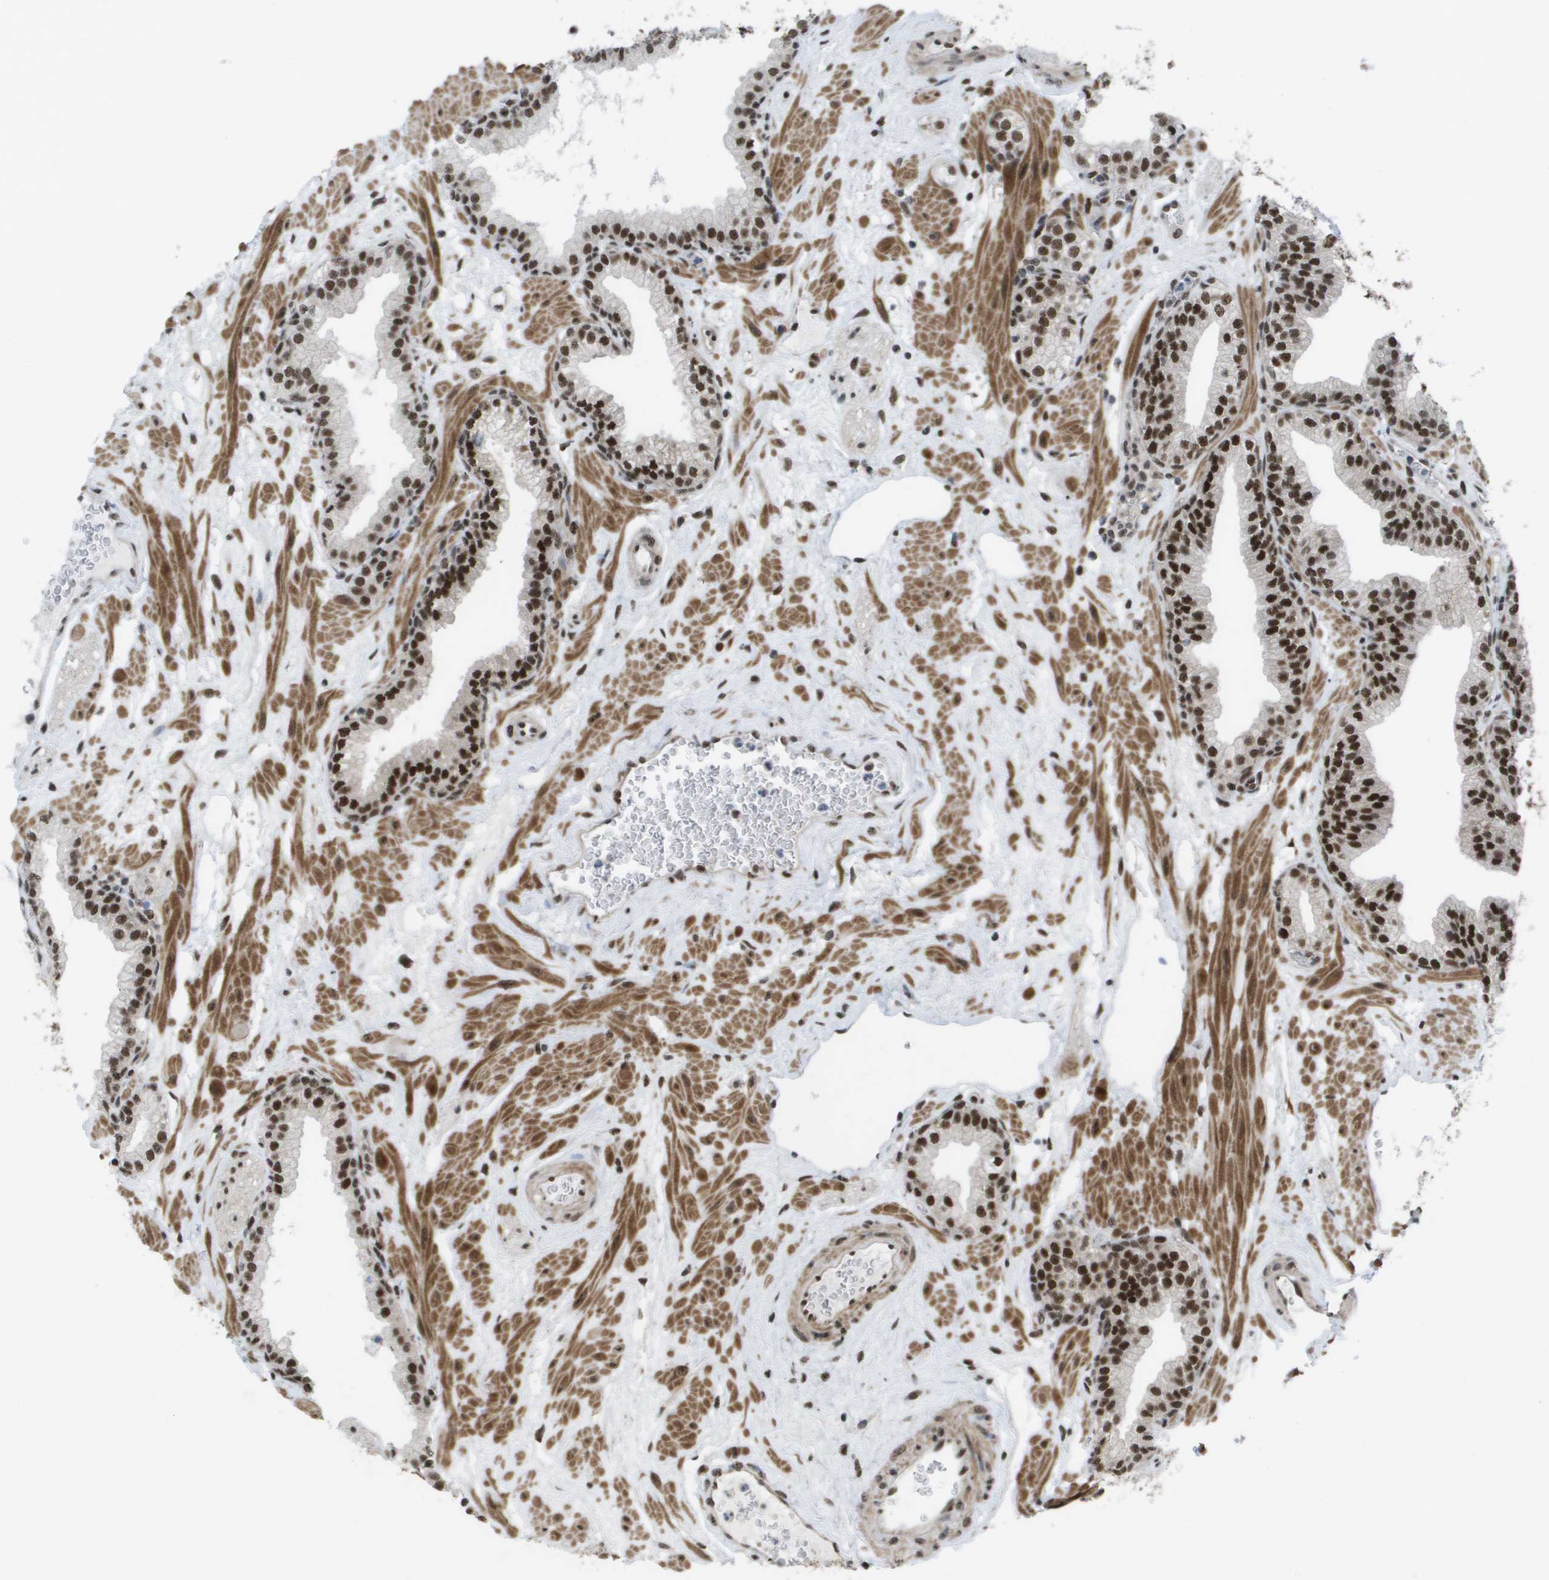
{"staining": {"intensity": "strong", "quantity": ">75%", "location": "nuclear"}, "tissue": "prostate", "cell_type": "Glandular cells", "image_type": "normal", "snomed": [{"axis": "morphology", "description": "Normal tissue, NOS"}, {"axis": "morphology", "description": "Urothelial carcinoma, Low grade"}, {"axis": "topography", "description": "Urinary bladder"}, {"axis": "topography", "description": "Prostate"}], "caption": "A histopathology image showing strong nuclear positivity in about >75% of glandular cells in unremarkable prostate, as visualized by brown immunohistochemical staining.", "gene": "CDT1", "patient": {"sex": "male", "age": 60}}